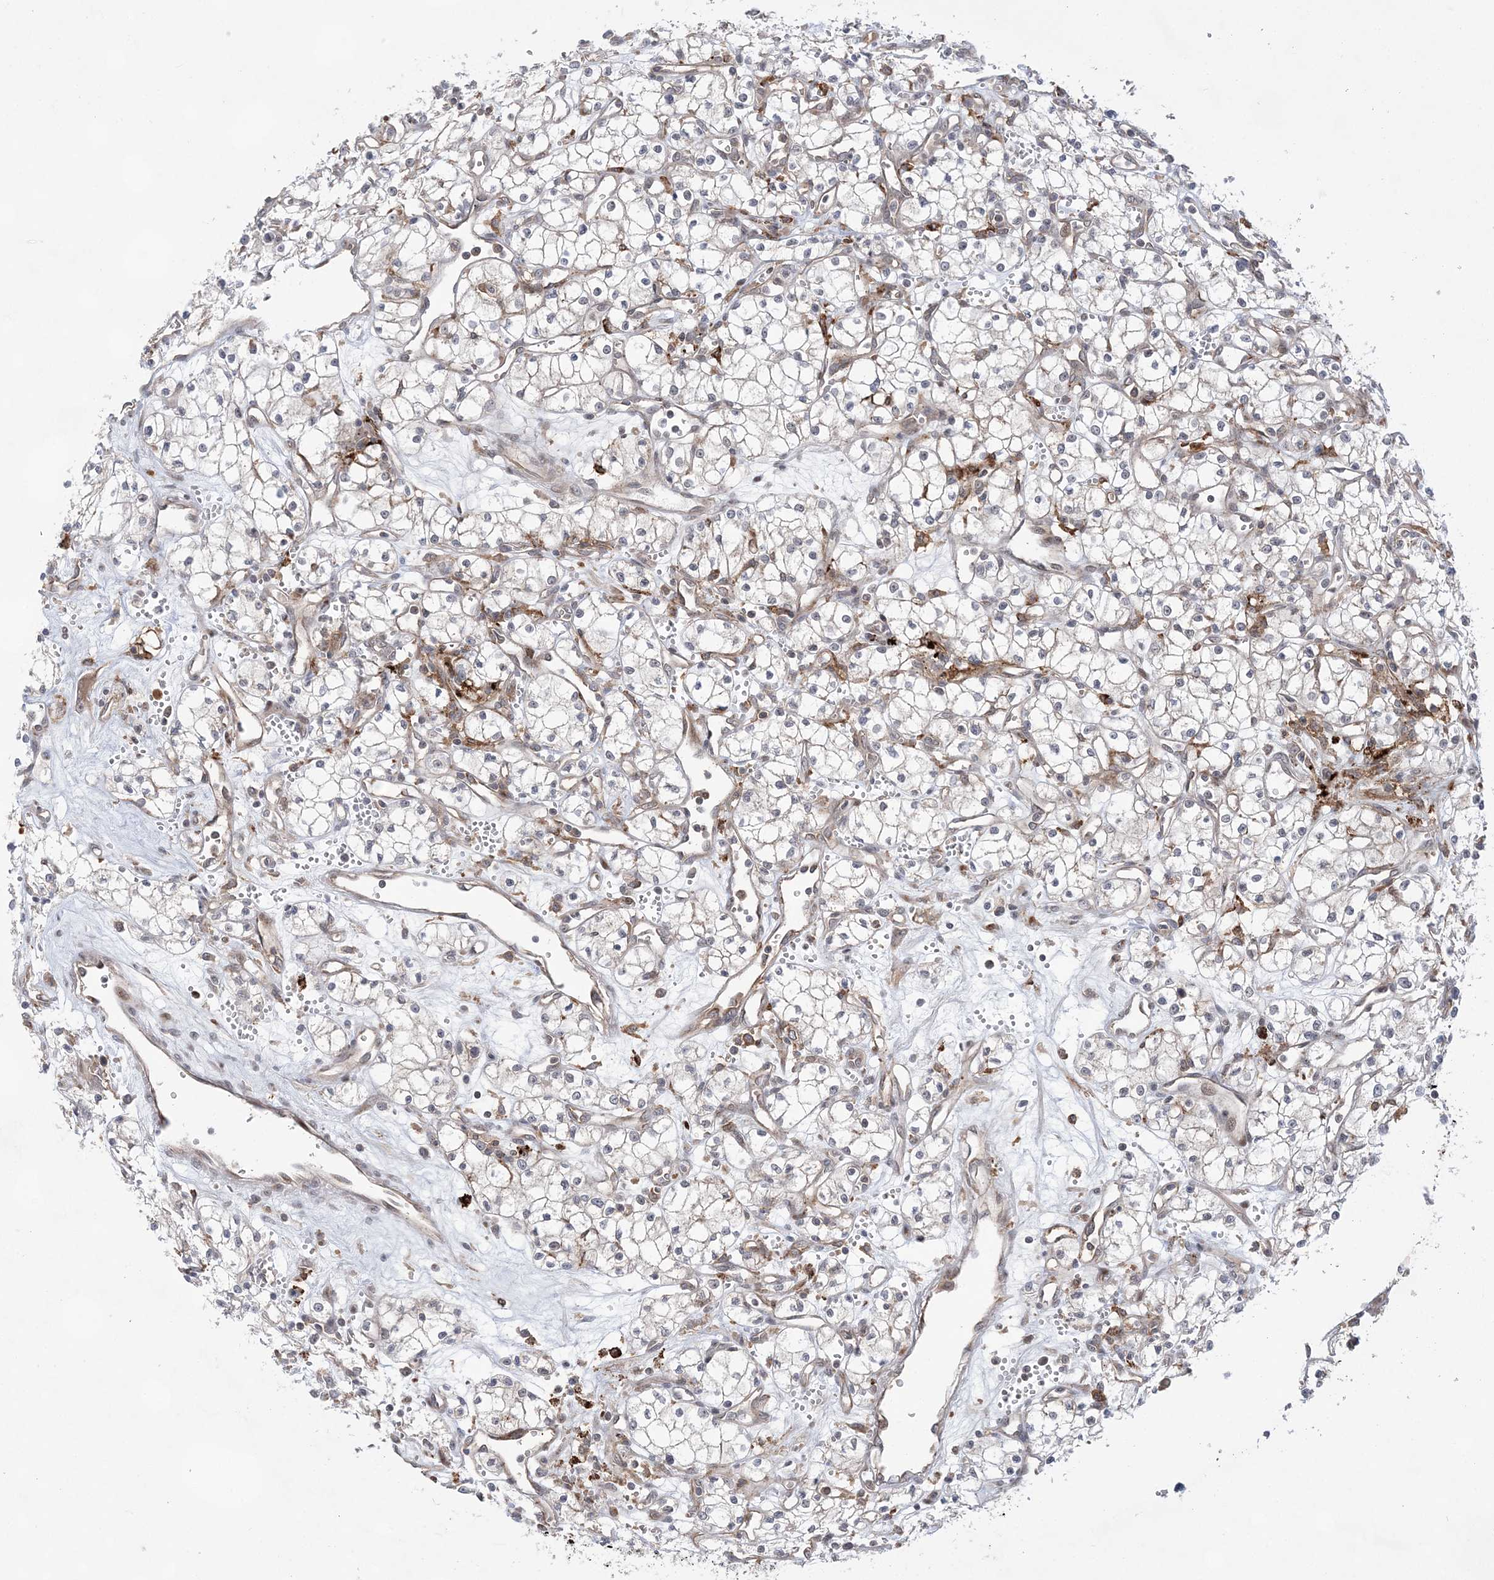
{"staining": {"intensity": "negative", "quantity": "none", "location": "none"}, "tissue": "renal cancer", "cell_type": "Tumor cells", "image_type": "cancer", "snomed": [{"axis": "morphology", "description": "Adenocarcinoma, NOS"}, {"axis": "topography", "description": "Kidney"}], "caption": "The immunohistochemistry photomicrograph has no significant positivity in tumor cells of renal adenocarcinoma tissue.", "gene": "ANAPC15", "patient": {"sex": "male", "age": 59}}